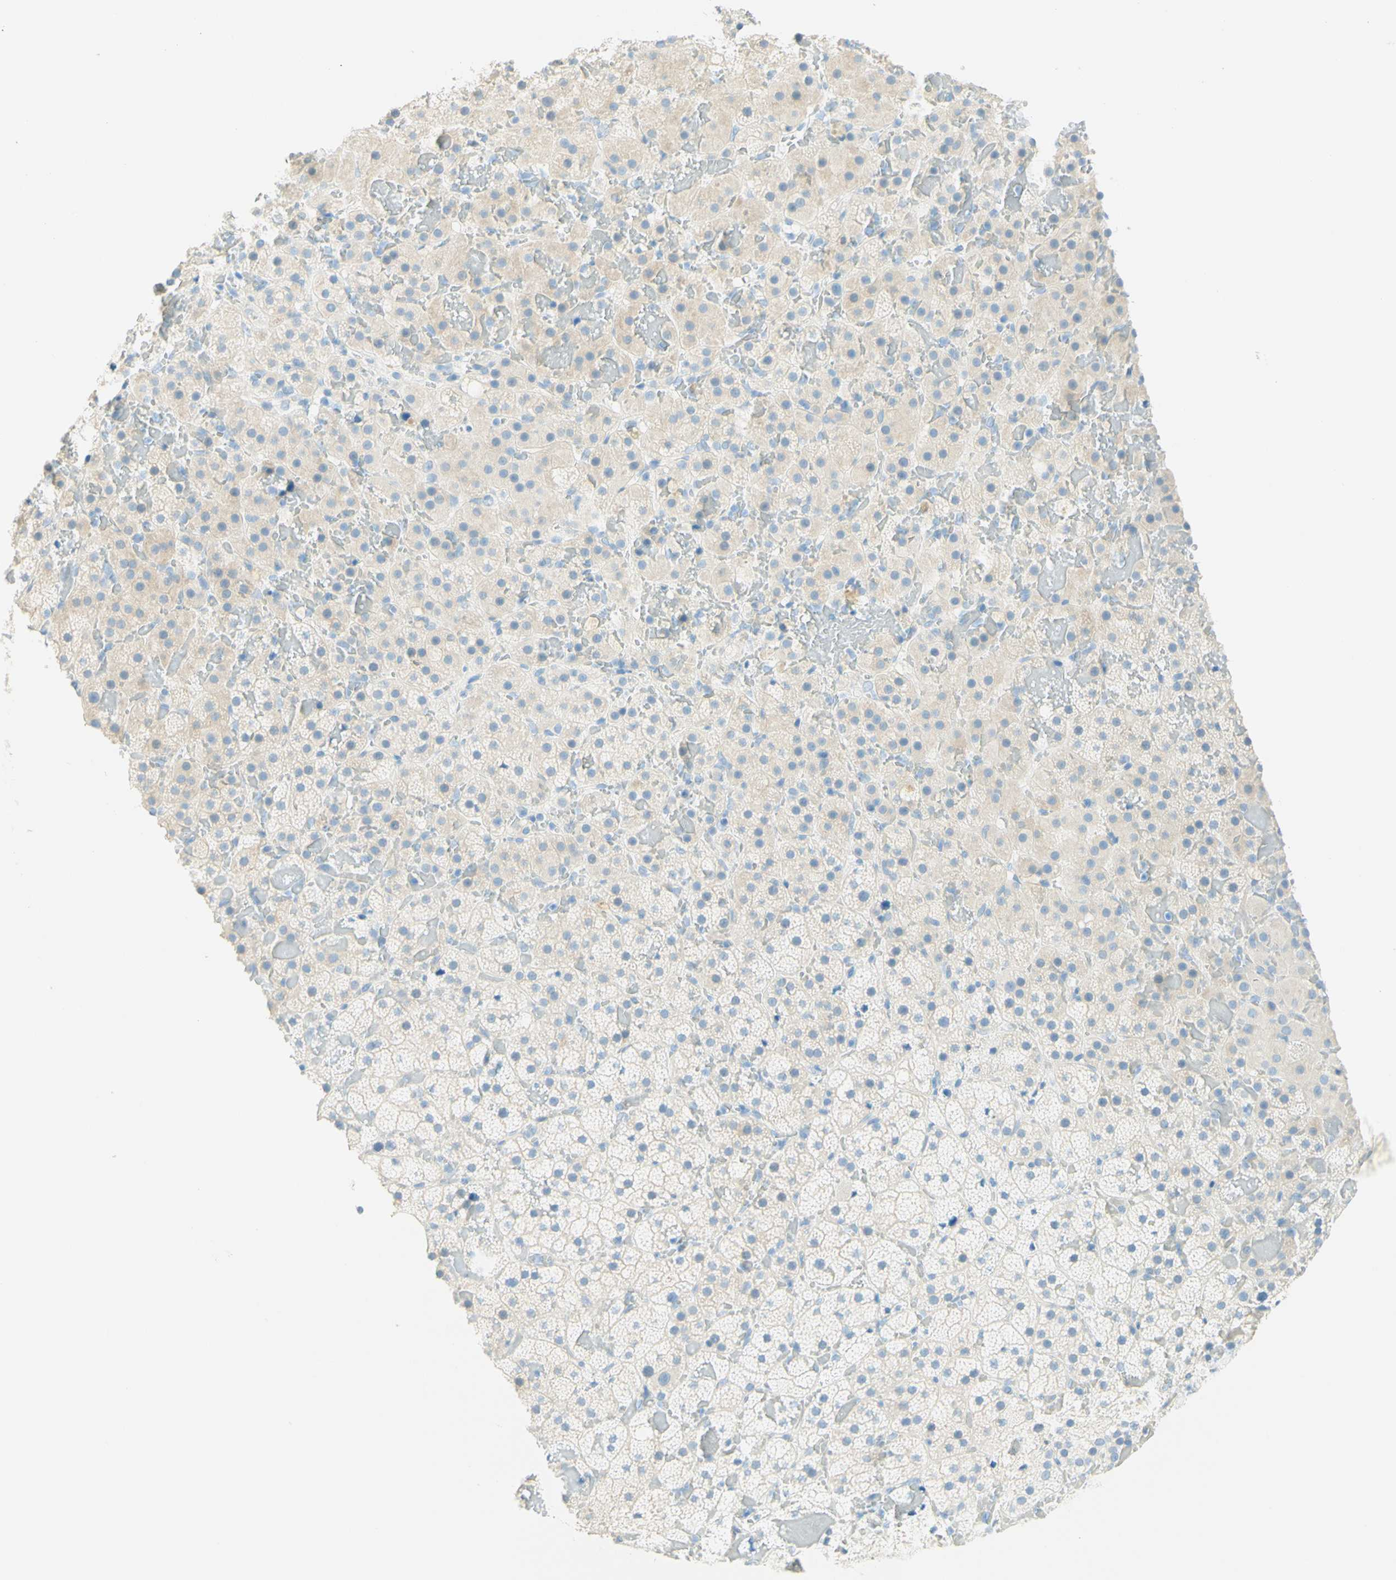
{"staining": {"intensity": "weak", "quantity": "25%-75%", "location": "cytoplasmic/membranous"}, "tissue": "adrenal gland", "cell_type": "Glandular cells", "image_type": "normal", "snomed": [{"axis": "morphology", "description": "Normal tissue, NOS"}, {"axis": "topography", "description": "Adrenal gland"}], "caption": "Immunohistochemistry (IHC) of normal human adrenal gland exhibits low levels of weak cytoplasmic/membranous expression in approximately 25%-75% of glandular cells. (DAB (3,3'-diaminobenzidine) = brown stain, brightfield microscopy at high magnification).", "gene": "TMEM132D", "patient": {"sex": "female", "age": 59}}